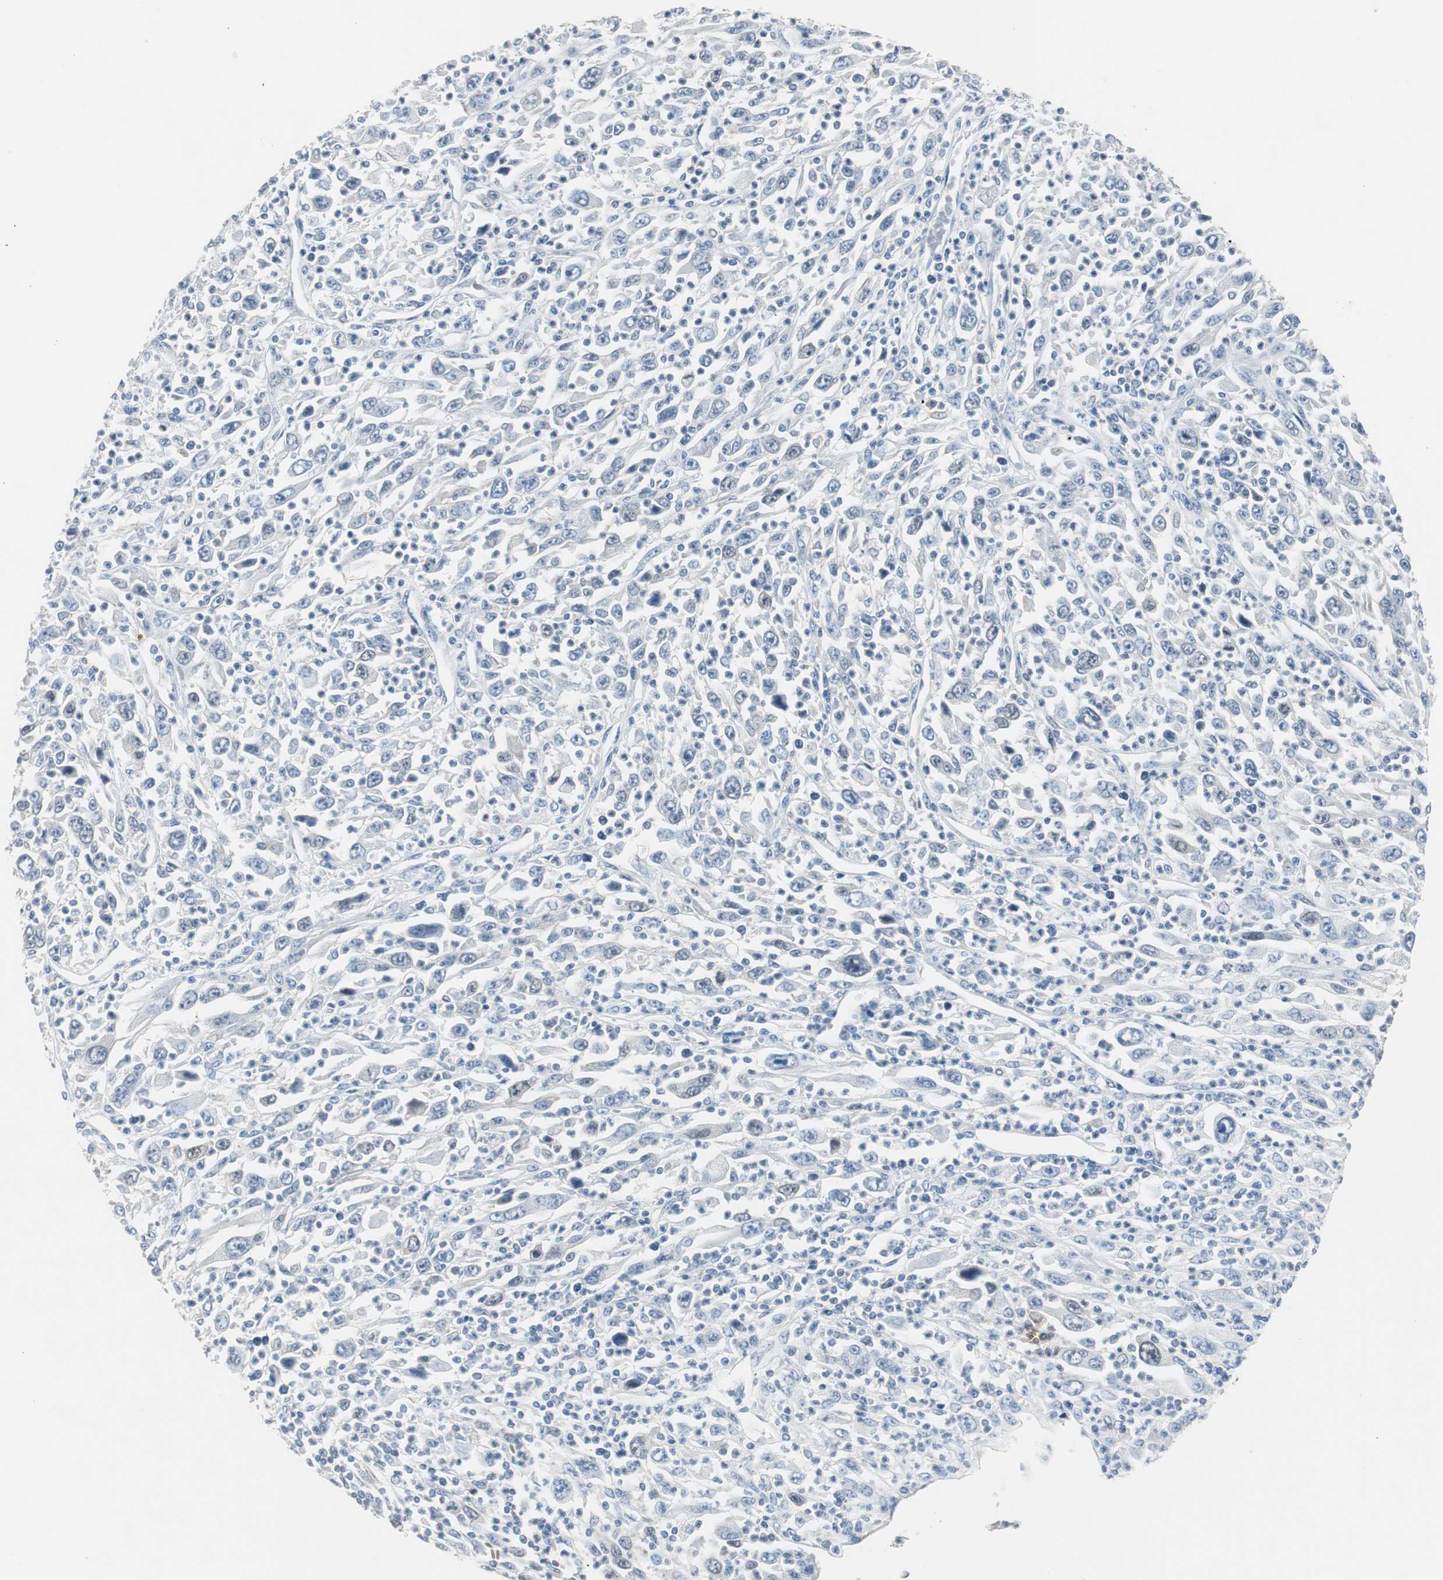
{"staining": {"intensity": "weak", "quantity": "<25%", "location": "cytoplasmic/membranous,nuclear"}, "tissue": "melanoma", "cell_type": "Tumor cells", "image_type": "cancer", "snomed": [{"axis": "morphology", "description": "Malignant melanoma, Metastatic site"}, {"axis": "topography", "description": "Skin"}], "caption": "Immunohistochemistry (IHC) of human malignant melanoma (metastatic site) exhibits no positivity in tumor cells.", "gene": "TK1", "patient": {"sex": "female", "age": 56}}